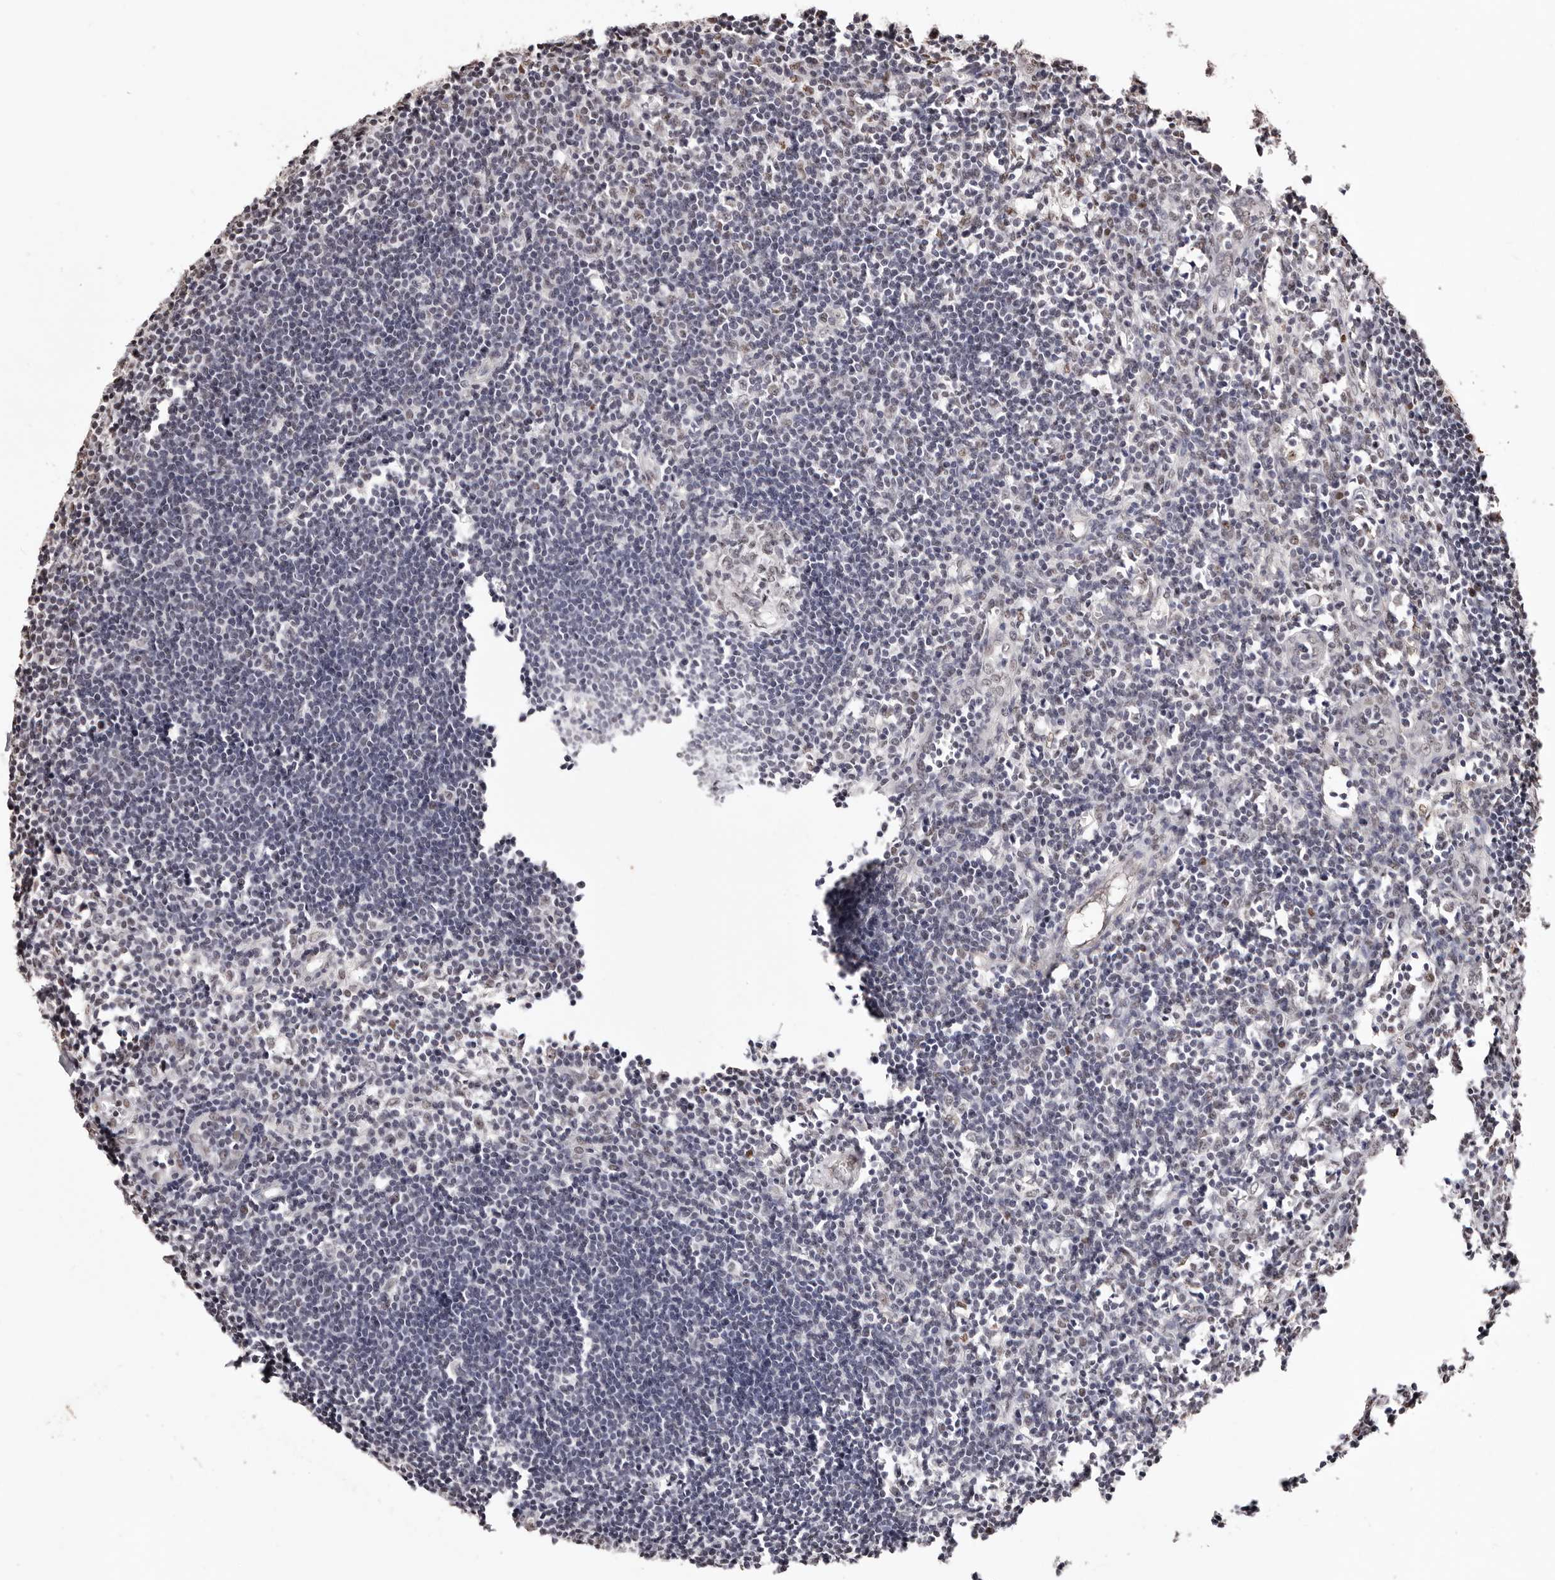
{"staining": {"intensity": "negative", "quantity": "none", "location": "none"}, "tissue": "lymph node", "cell_type": "Germinal center cells", "image_type": "normal", "snomed": [{"axis": "morphology", "description": "Normal tissue, NOS"}, {"axis": "morphology", "description": "Malignant melanoma, Metastatic site"}, {"axis": "topography", "description": "Lymph node"}], "caption": "This is a micrograph of immunohistochemistry (IHC) staining of unremarkable lymph node, which shows no positivity in germinal center cells.", "gene": "BICRAL", "patient": {"sex": "male", "age": 41}}